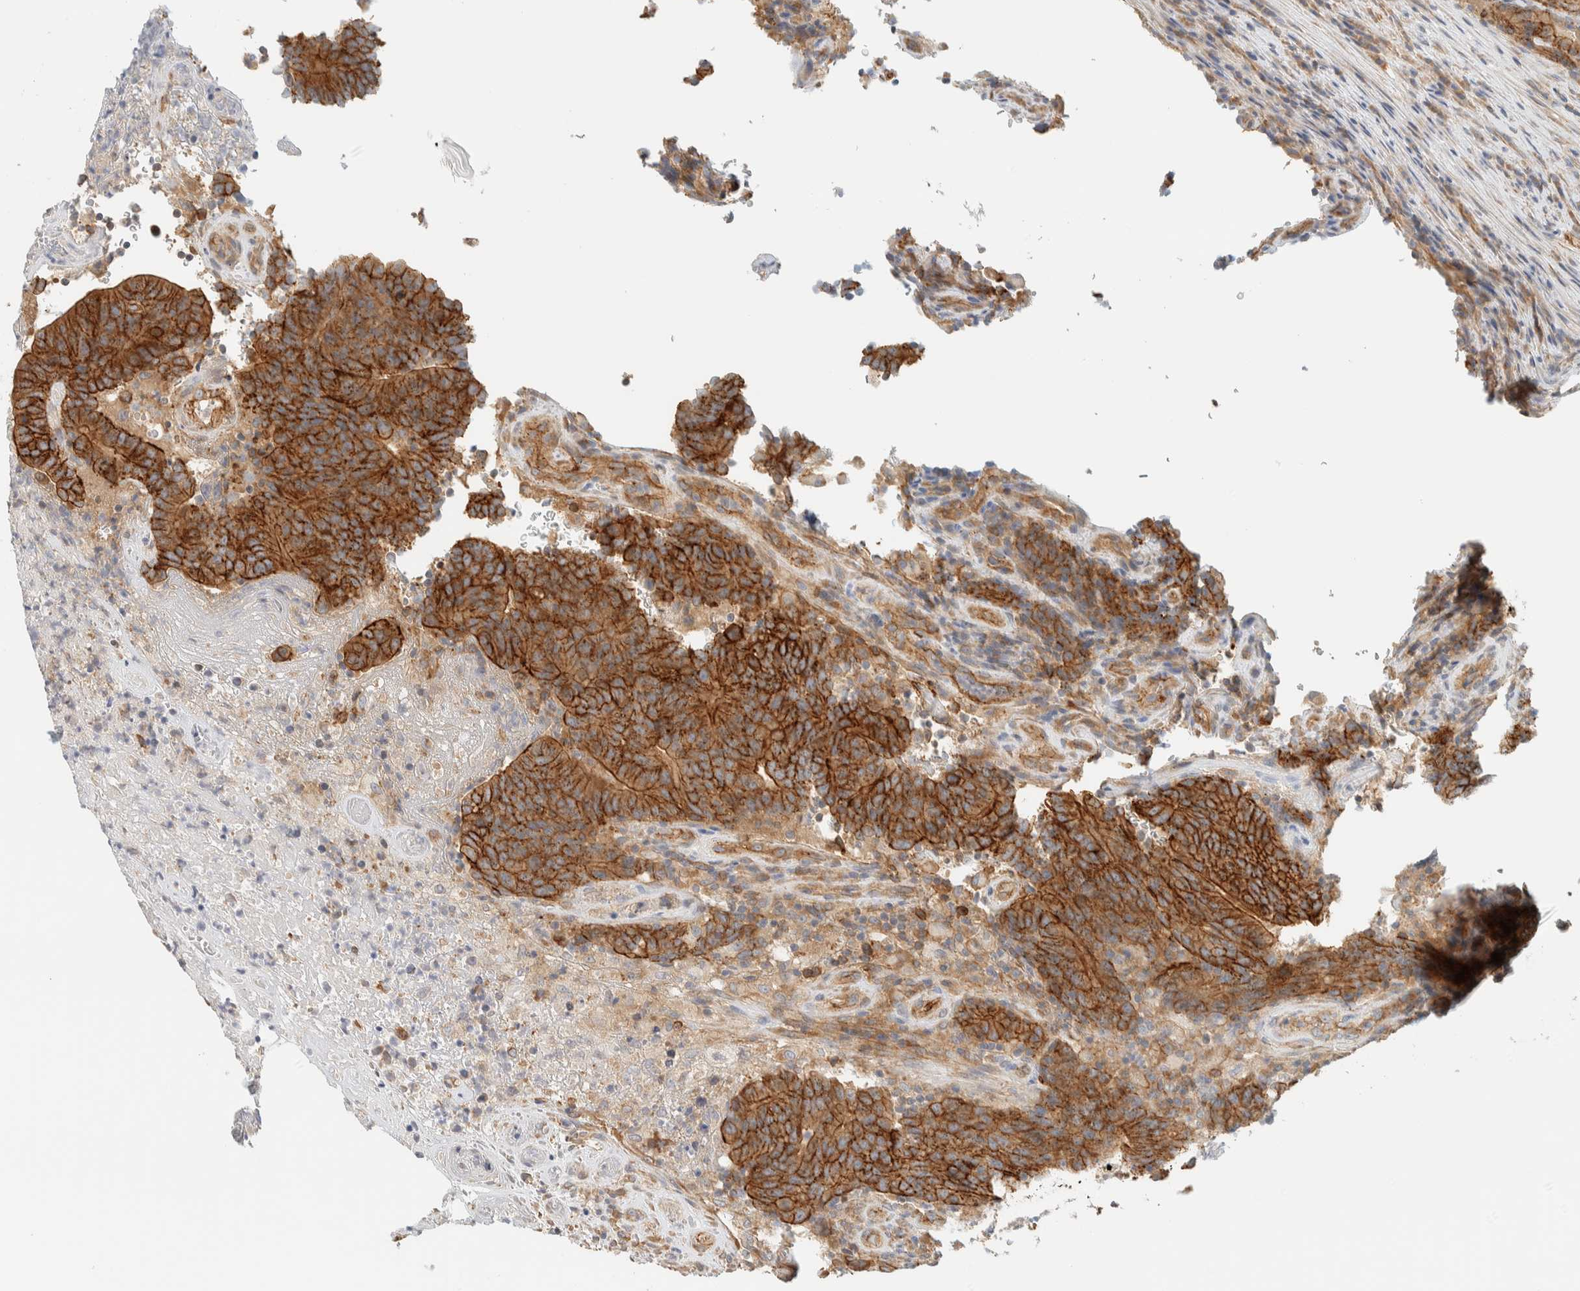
{"staining": {"intensity": "strong", "quantity": ">75%", "location": "cytoplasmic/membranous"}, "tissue": "colorectal cancer", "cell_type": "Tumor cells", "image_type": "cancer", "snomed": [{"axis": "morphology", "description": "Normal tissue, NOS"}, {"axis": "morphology", "description": "Adenocarcinoma, NOS"}, {"axis": "topography", "description": "Colon"}], "caption": "DAB (3,3'-diaminobenzidine) immunohistochemical staining of human colorectal adenocarcinoma demonstrates strong cytoplasmic/membranous protein staining in about >75% of tumor cells.", "gene": "LIMA1", "patient": {"sex": "female", "age": 75}}